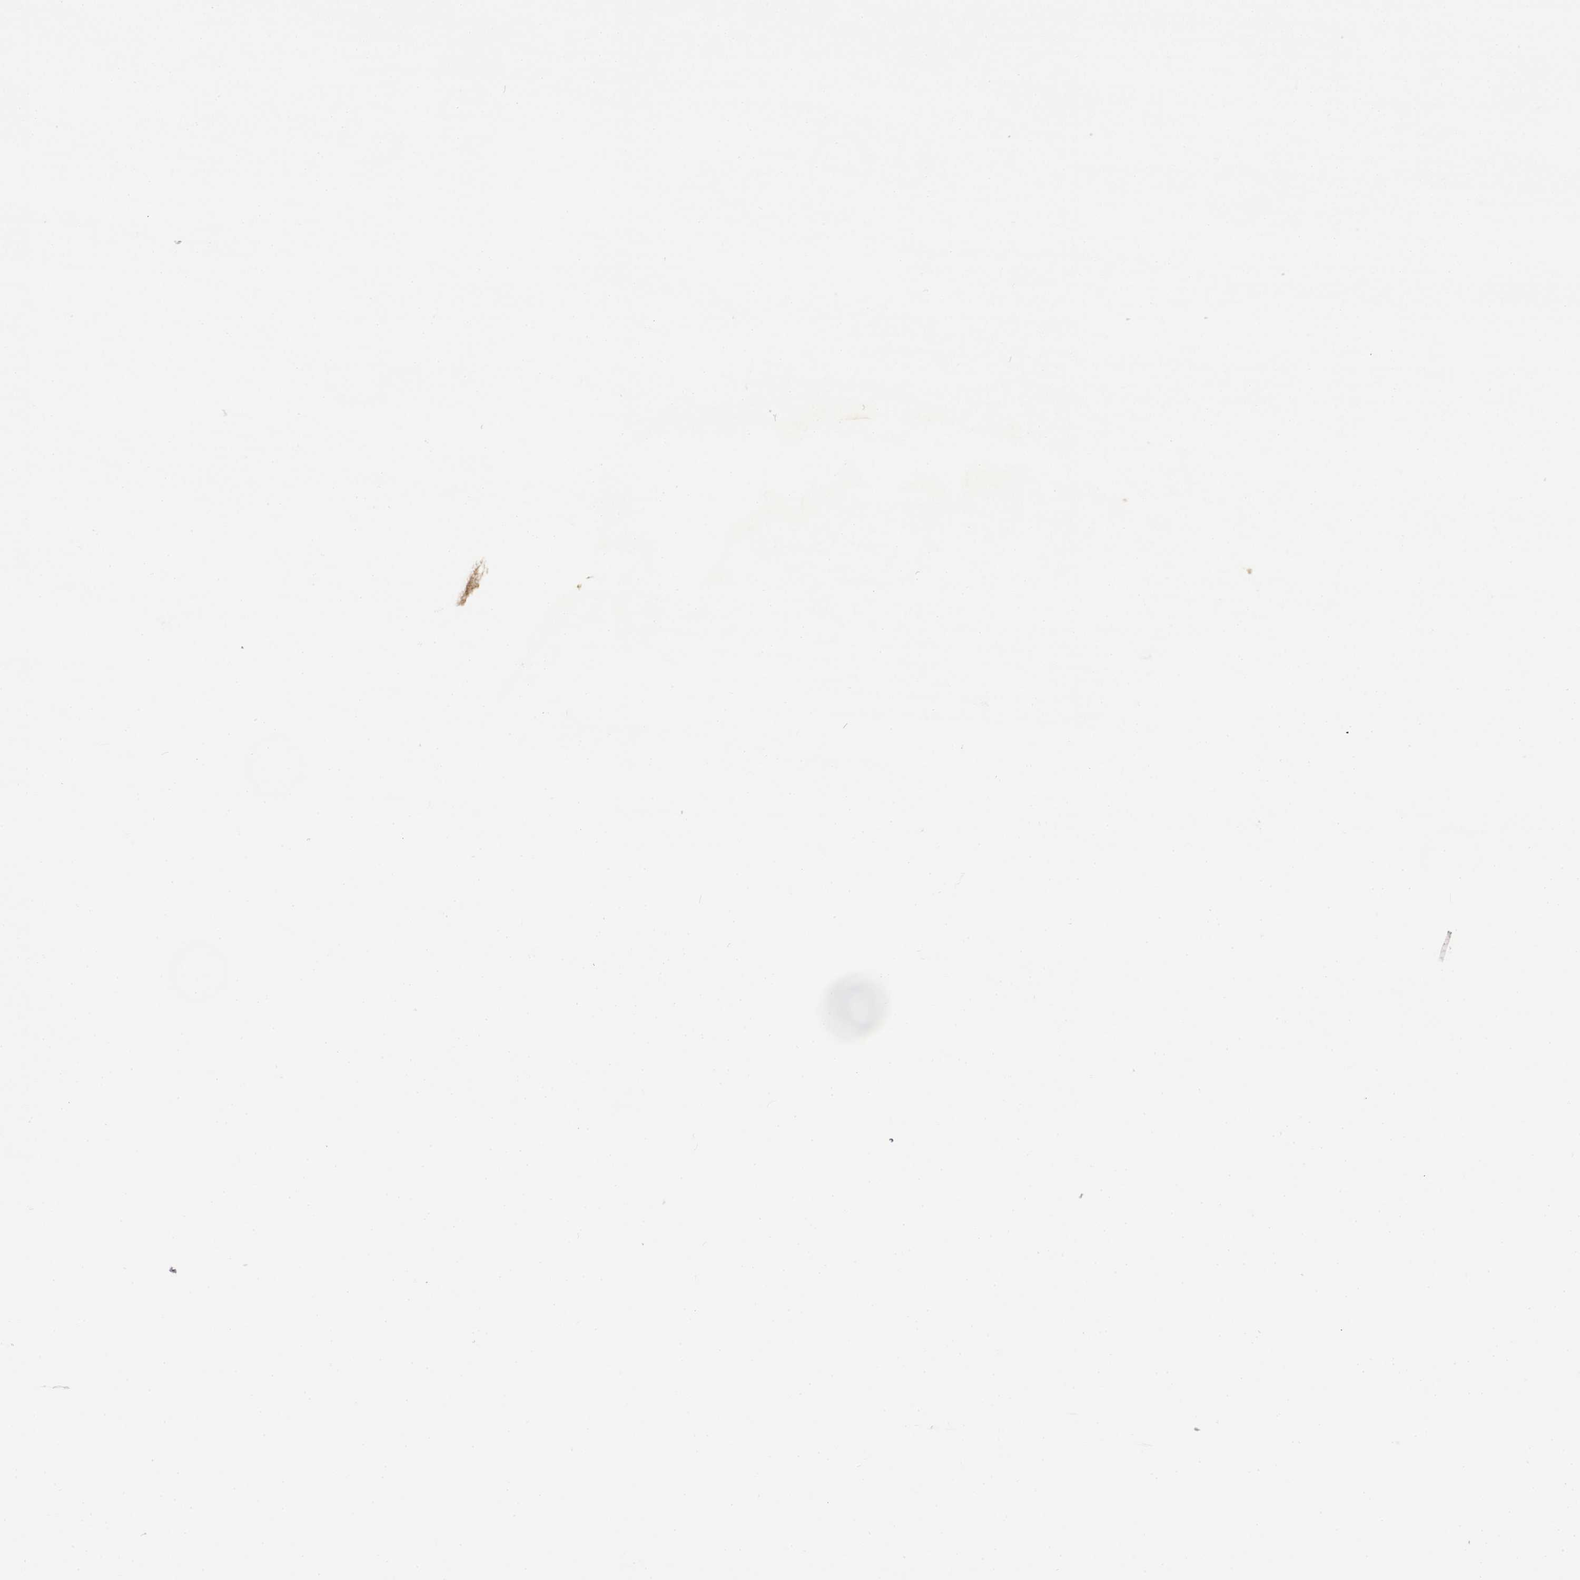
{"staining": {"intensity": "negative", "quantity": "none", "location": "none"}, "tissue": "caudate", "cell_type": "Glial cells", "image_type": "normal", "snomed": [{"axis": "morphology", "description": "Normal tissue, NOS"}, {"axis": "topography", "description": "Lateral ventricle wall"}], "caption": "High magnification brightfield microscopy of normal caudate stained with DAB (3,3'-diaminobenzidine) (brown) and counterstained with hematoxylin (blue): glial cells show no significant positivity.", "gene": "GHR", "patient": {"sex": "female", "age": 42}}